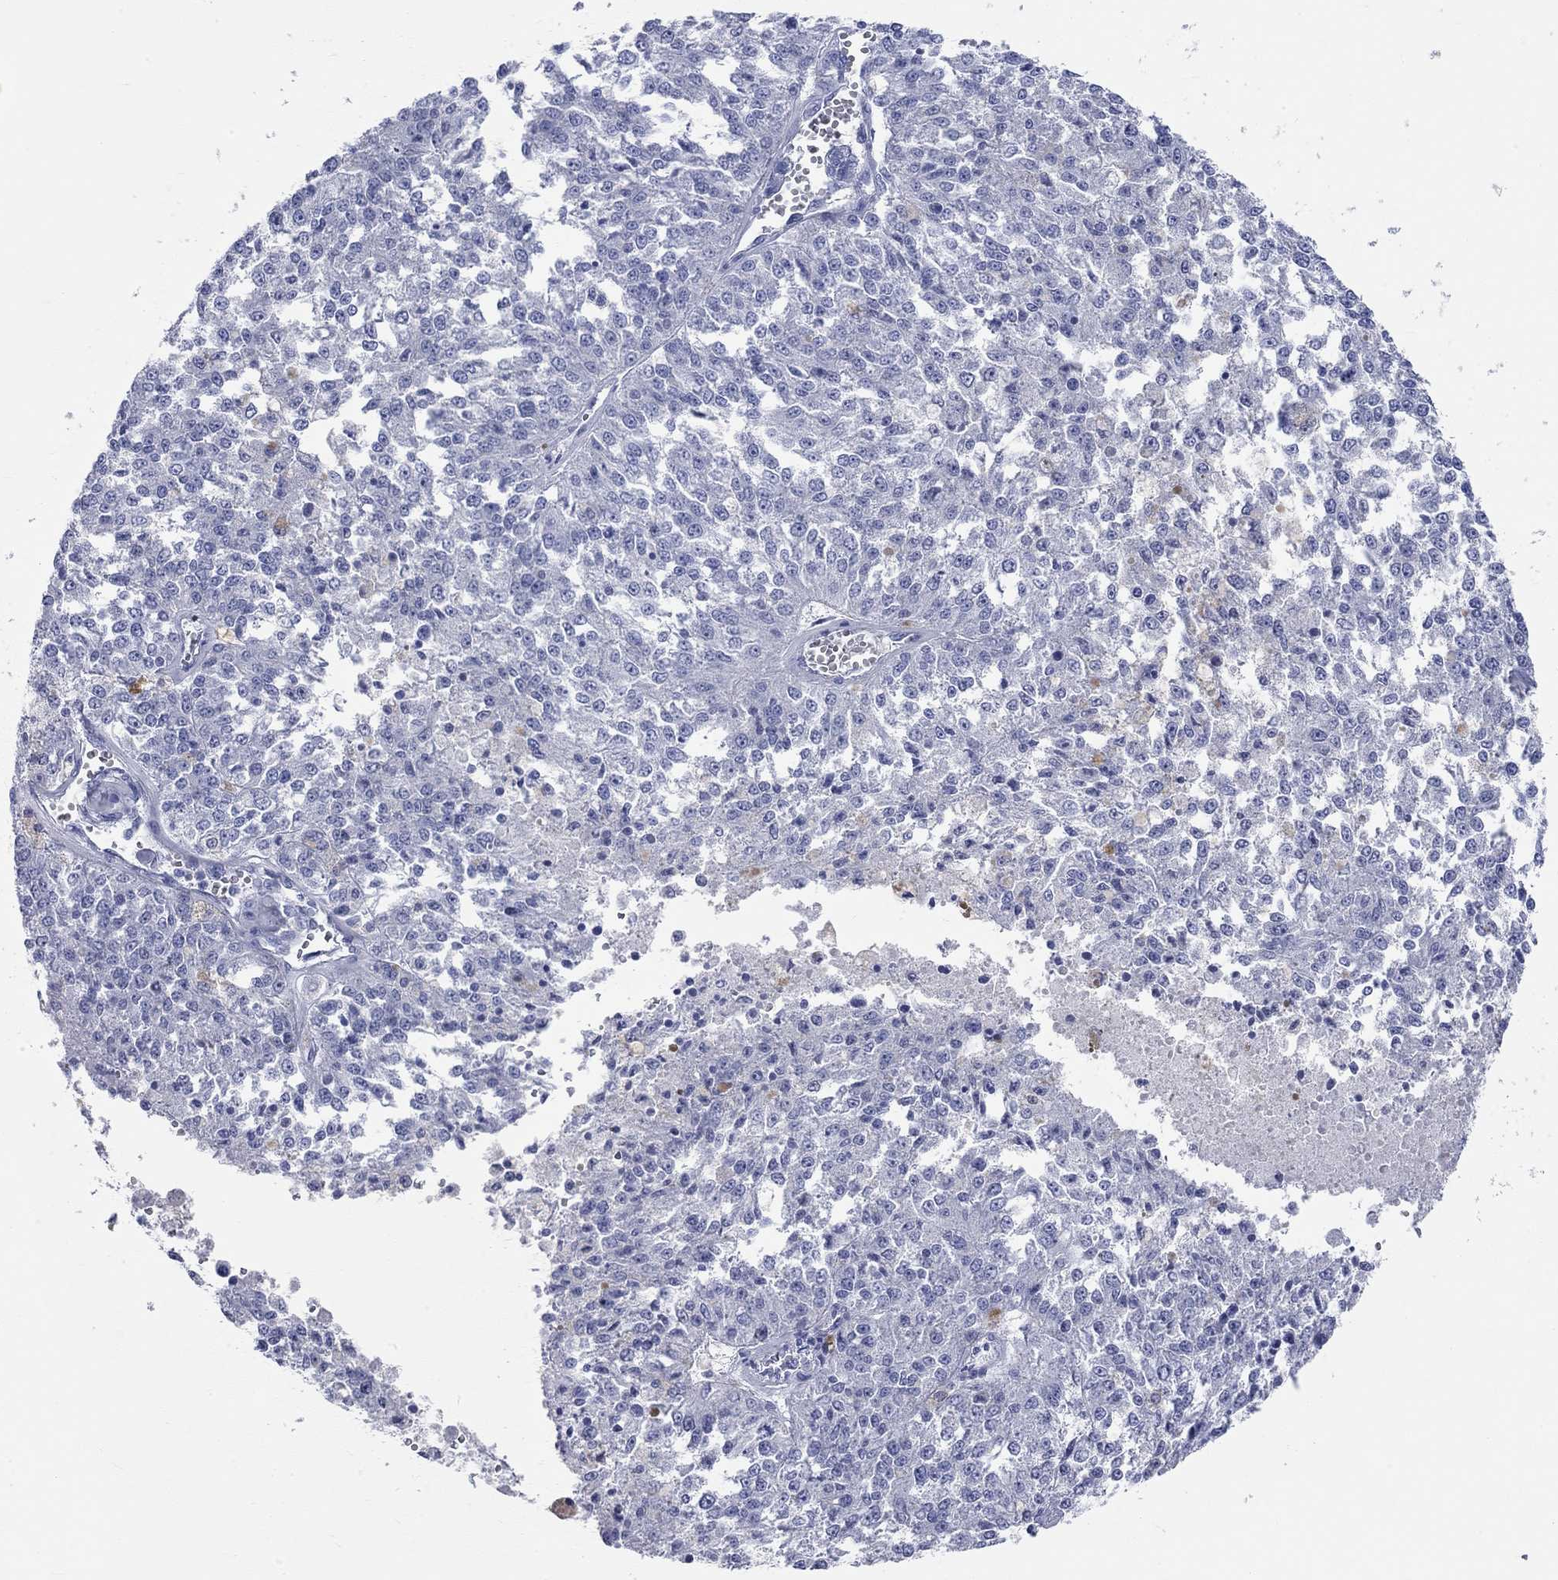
{"staining": {"intensity": "moderate", "quantity": "<25%", "location": "cytoplasmic/membranous"}, "tissue": "melanoma", "cell_type": "Tumor cells", "image_type": "cancer", "snomed": [{"axis": "morphology", "description": "Malignant melanoma, Metastatic site"}, {"axis": "topography", "description": "Lymph node"}], "caption": "Immunohistochemistry (IHC) (DAB (3,3'-diaminobenzidine)) staining of malignant melanoma (metastatic site) displays moderate cytoplasmic/membranous protein staining in about <25% of tumor cells. The staining was performed using DAB, with brown indicating positive protein expression. Nuclei are stained blue with hematoxylin.", "gene": "SPATA9", "patient": {"sex": "female", "age": 64}}